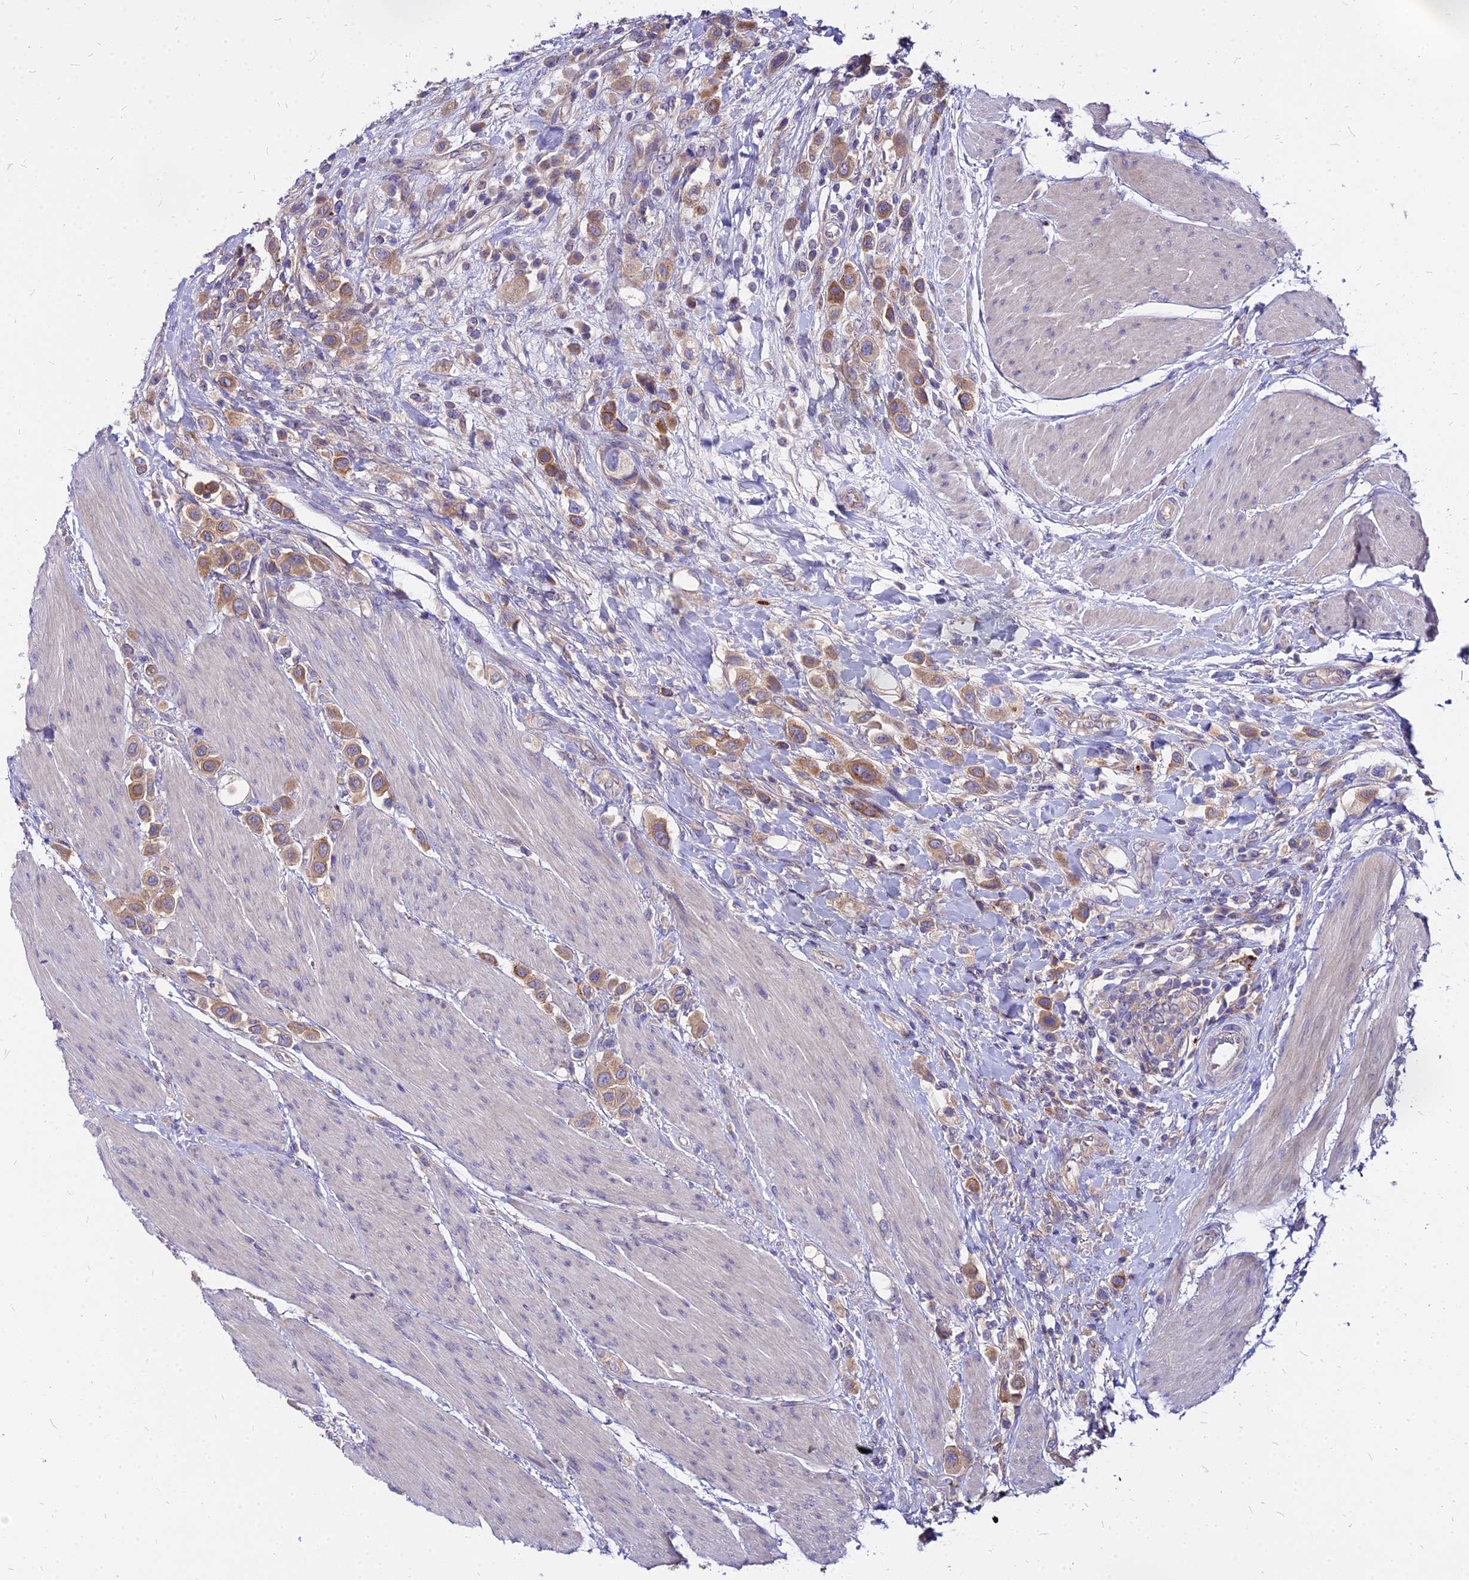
{"staining": {"intensity": "moderate", "quantity": ">75%", "location": "cytoplasmic/membranous"}, "tissue": "urothelial cancer", "cell_type": "Tumor cells", "image_type": "cancer", "snomed": [{"axis": "morphology", "description": "Urothelial carcinoma, High grade"}, {"axis": "topography", "description": "Urinary bladder"}], "caption": "Urothelial cancer tissue displays moderate cytoplasmic/membranous expression in about >75% of tumor cells", "gene": "COMMD10", "patient": {"sex": "male", "age": 50}}